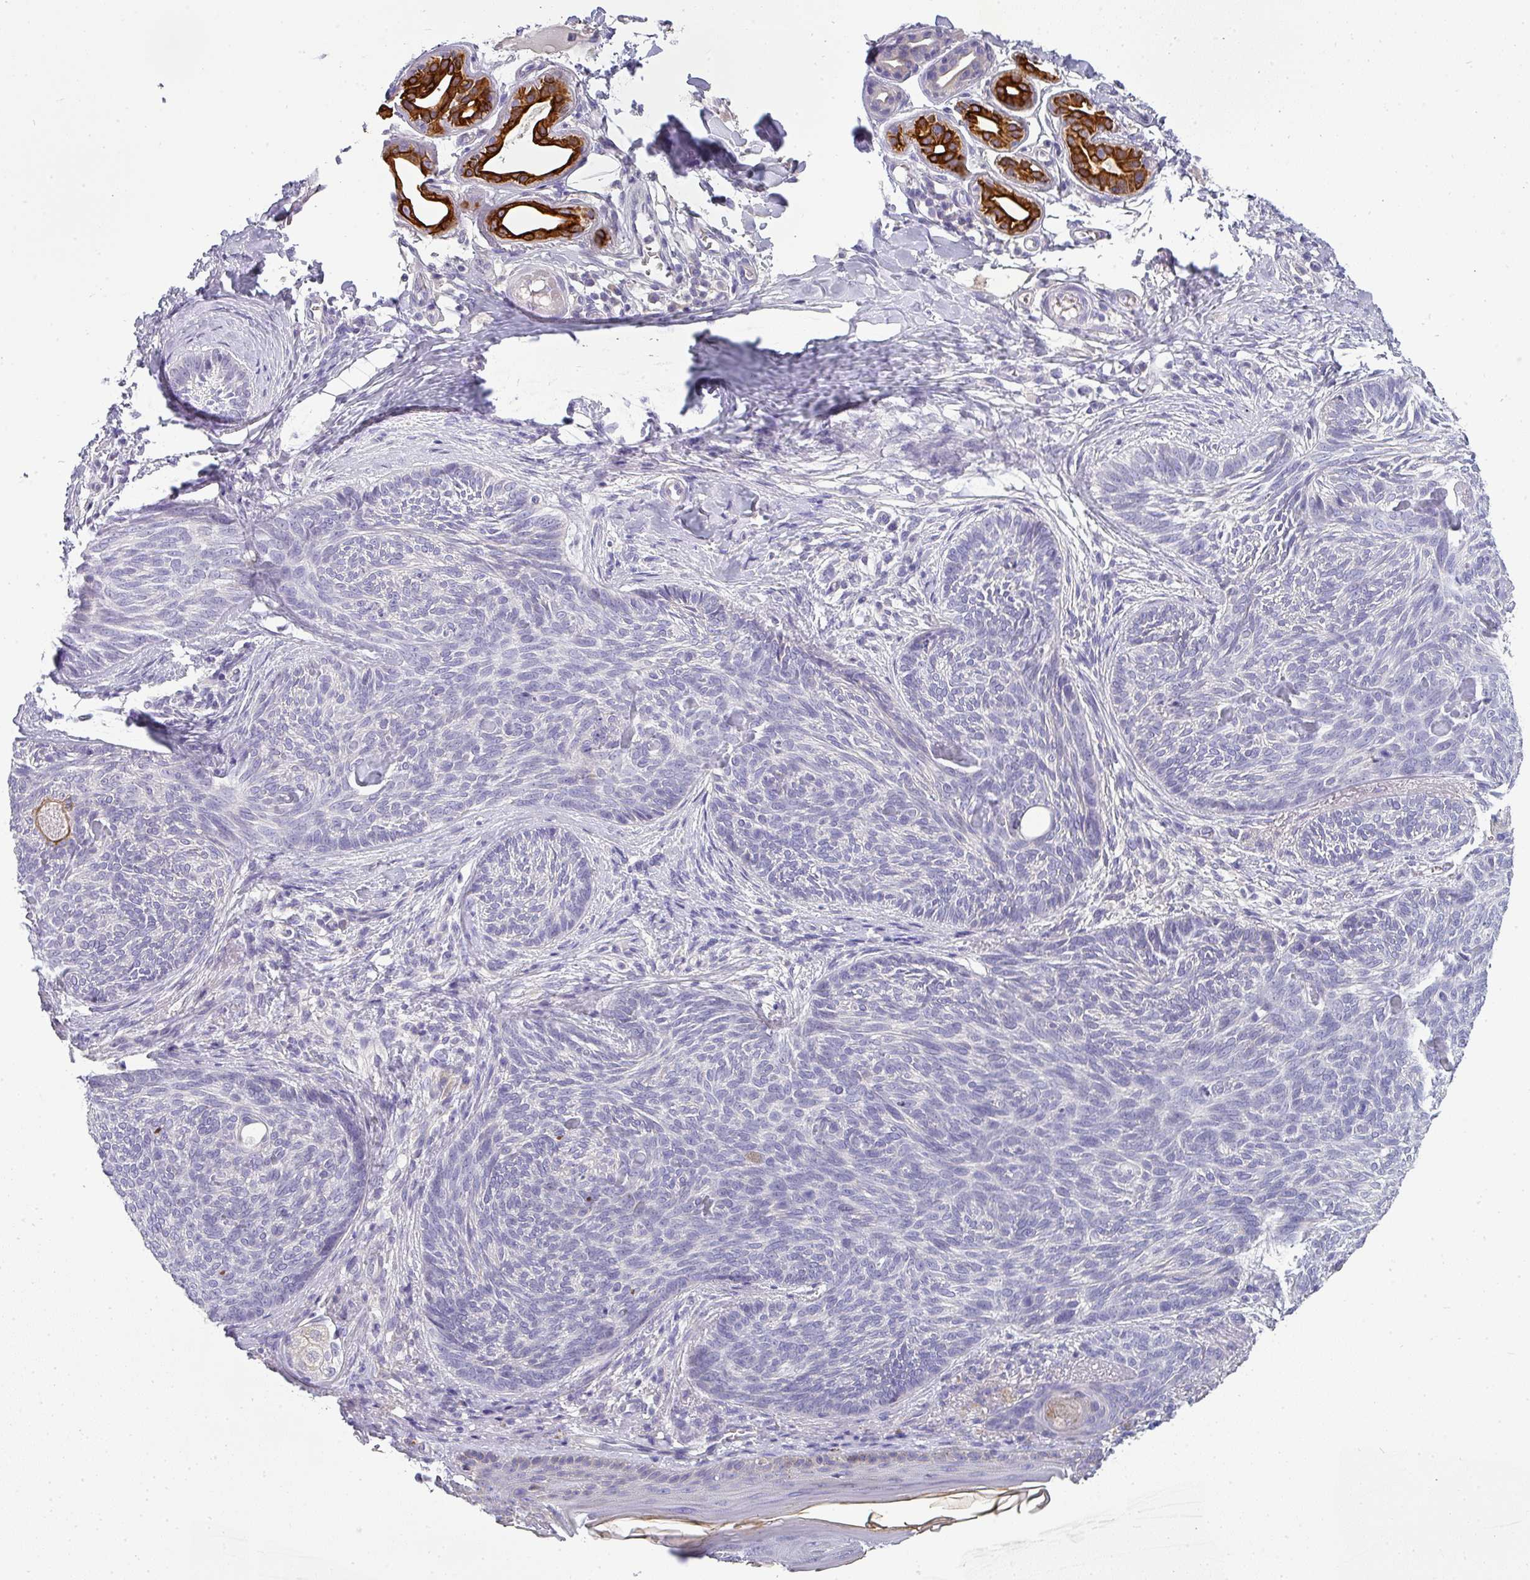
{"staining": {"intensity": "negative", "quantity": "none", "location": "none"}, "tissue": "skin cancer", "cell_type": "Tumor cells", "image_type": "cancer", "snomed": [{"axis": "morphology", "description": "Basal cell carcinoma"}, {"axis": "topography", "description": "Skin"}], "caption": "Tumor cells are negative for protein expression in human skin cancer (basal cell carcinoma).", "gene": "ASXL3", "patient": {"sex": "male", "age": 73}}